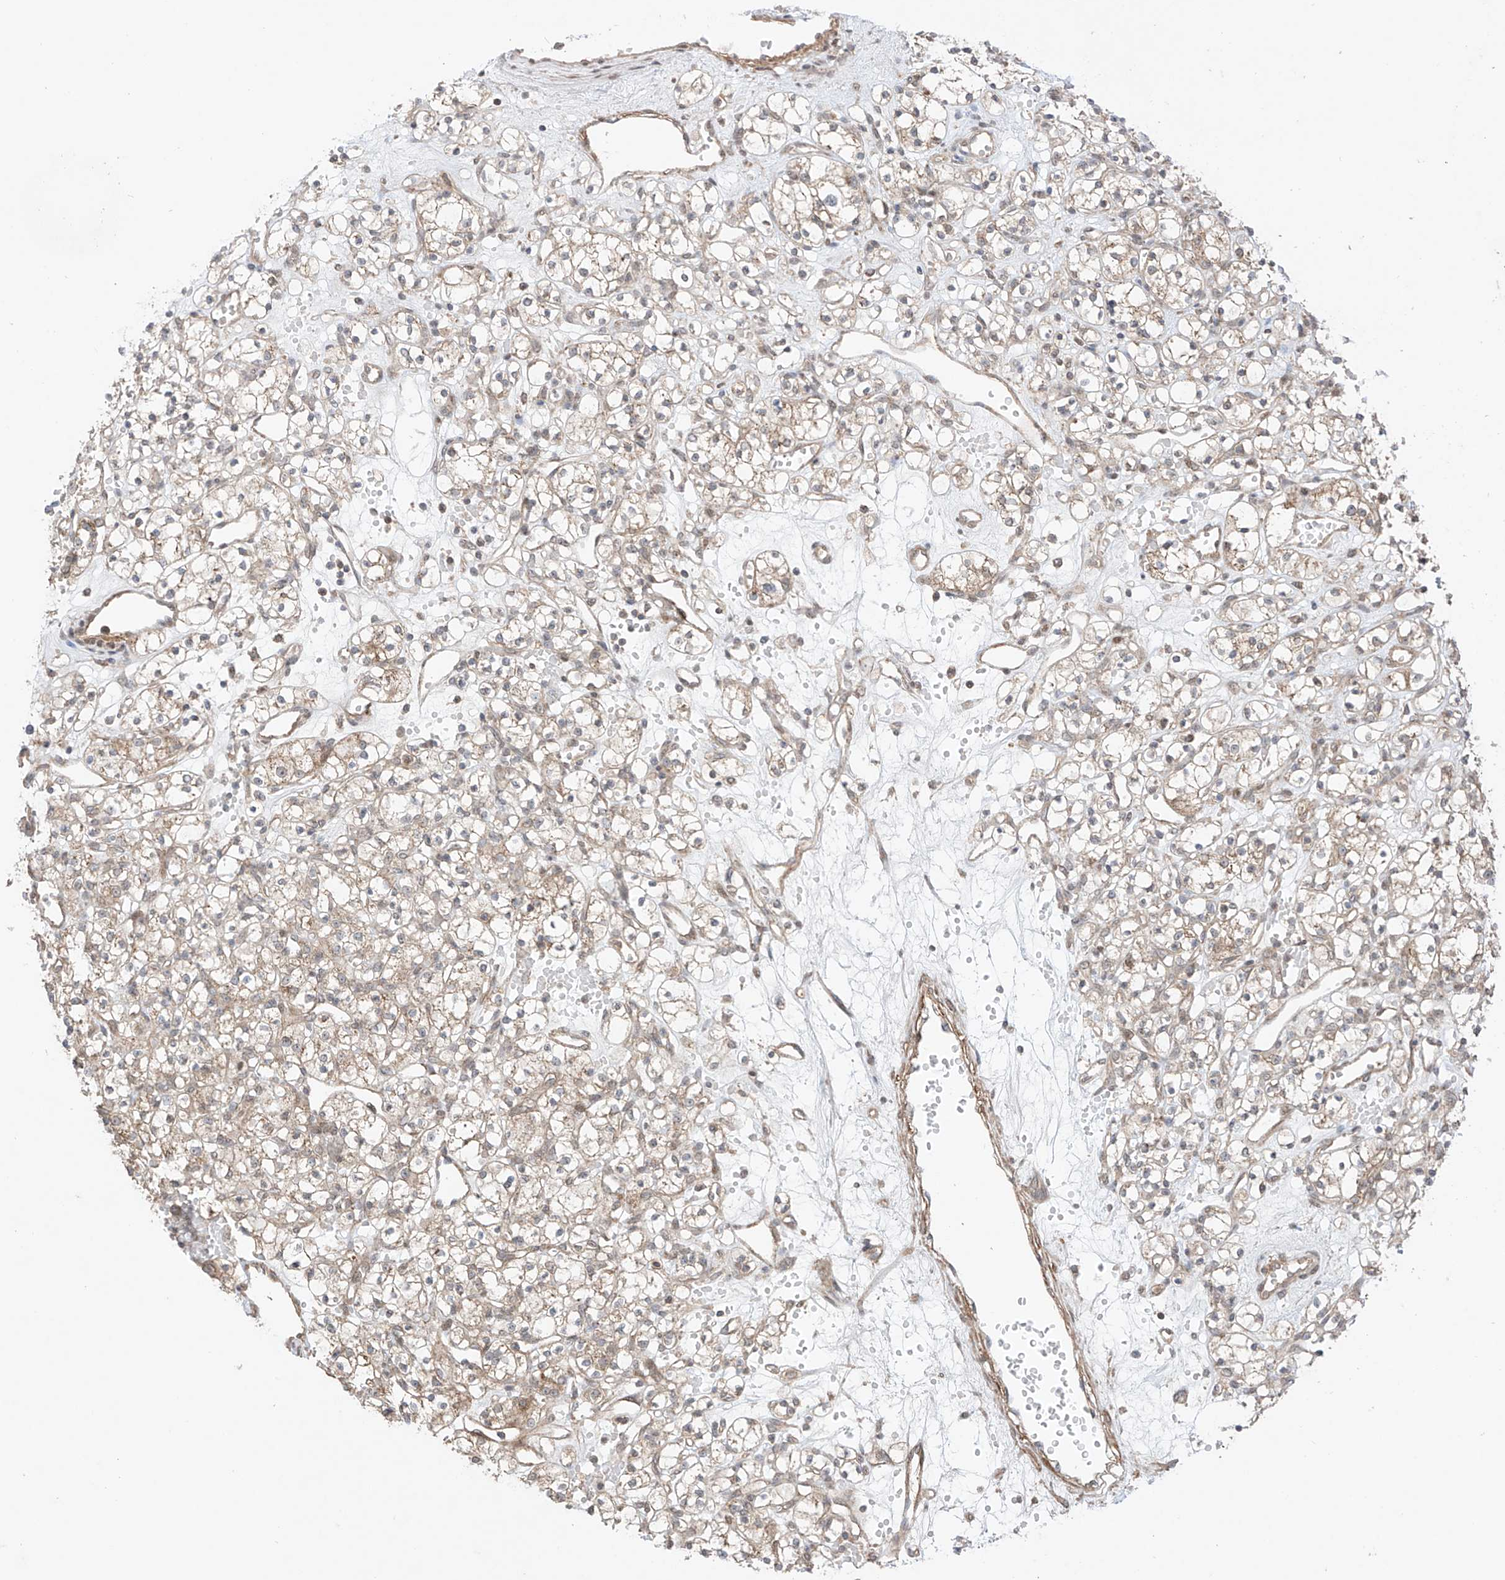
{"staining": {"intensity": "weak", "quantity": "25%-75%", "location": "cytoplasmic/membranous"}, "tissue": "renal cancer", "cell_type": "Tumor cells", "image_type": "cancer", "snomed": [{"axis": "morphology", "description": "Adenocarcinoma, NOS"}, {"axis": "topography", "description": "Kidney"}], "caption": "This histopathology image displays renal cancer (adenocarcinoma) stained with immunohistochemistry to label a protein in brown. The cytoplasmic/membranous of tumor cells show weak positivity for the protein. Nuclei are counter-stained blue.", "gene": "ABCD1", "patient": {"sex": "female", "age": 59}}